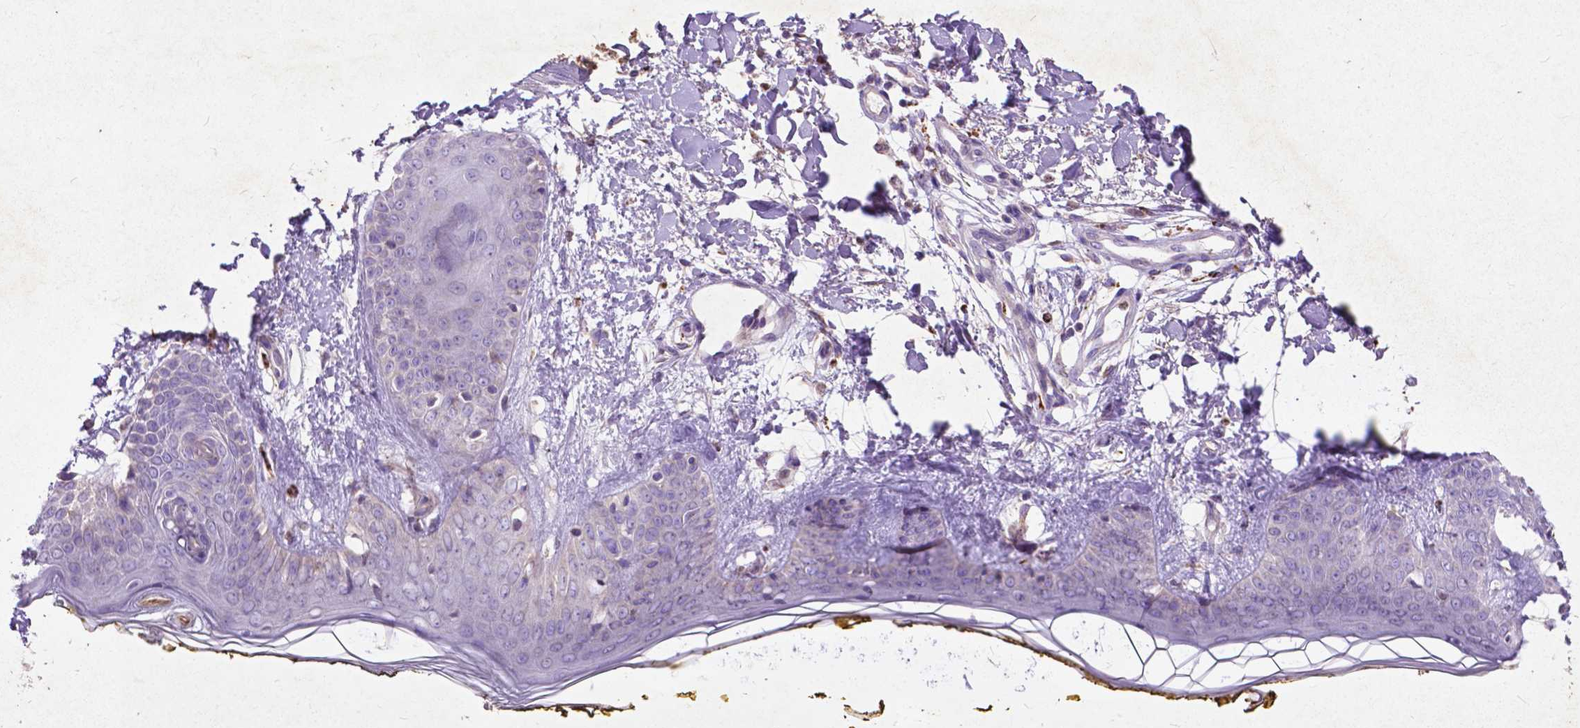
{"staining": {"intensity": "weak", "quantity": "25%-75%", "location": "cytoplasmic/membranous"}, "tissue": "skin", "cell_type": "Fibroblasts", "image_type": "normal", "snomed": [{"axis": "morphology", "description": "Normal tissue, NOS"}, {"axis": "topography", "description": "Skin"}], "caption": "Immunohistochemistry staining of normal skin, which shows low levels of weak cytoplasmic/membranous staining in approximately 25%-75% of fibroblasts indicating weak cytoplasmic/membranous protein staining. The staining was performed using DAB (brown) for protein detection and nuclei were counterstained in hematoxylin (blue).", "gene": "THEGL", "patient": {"sex": "female", "age": 34}}